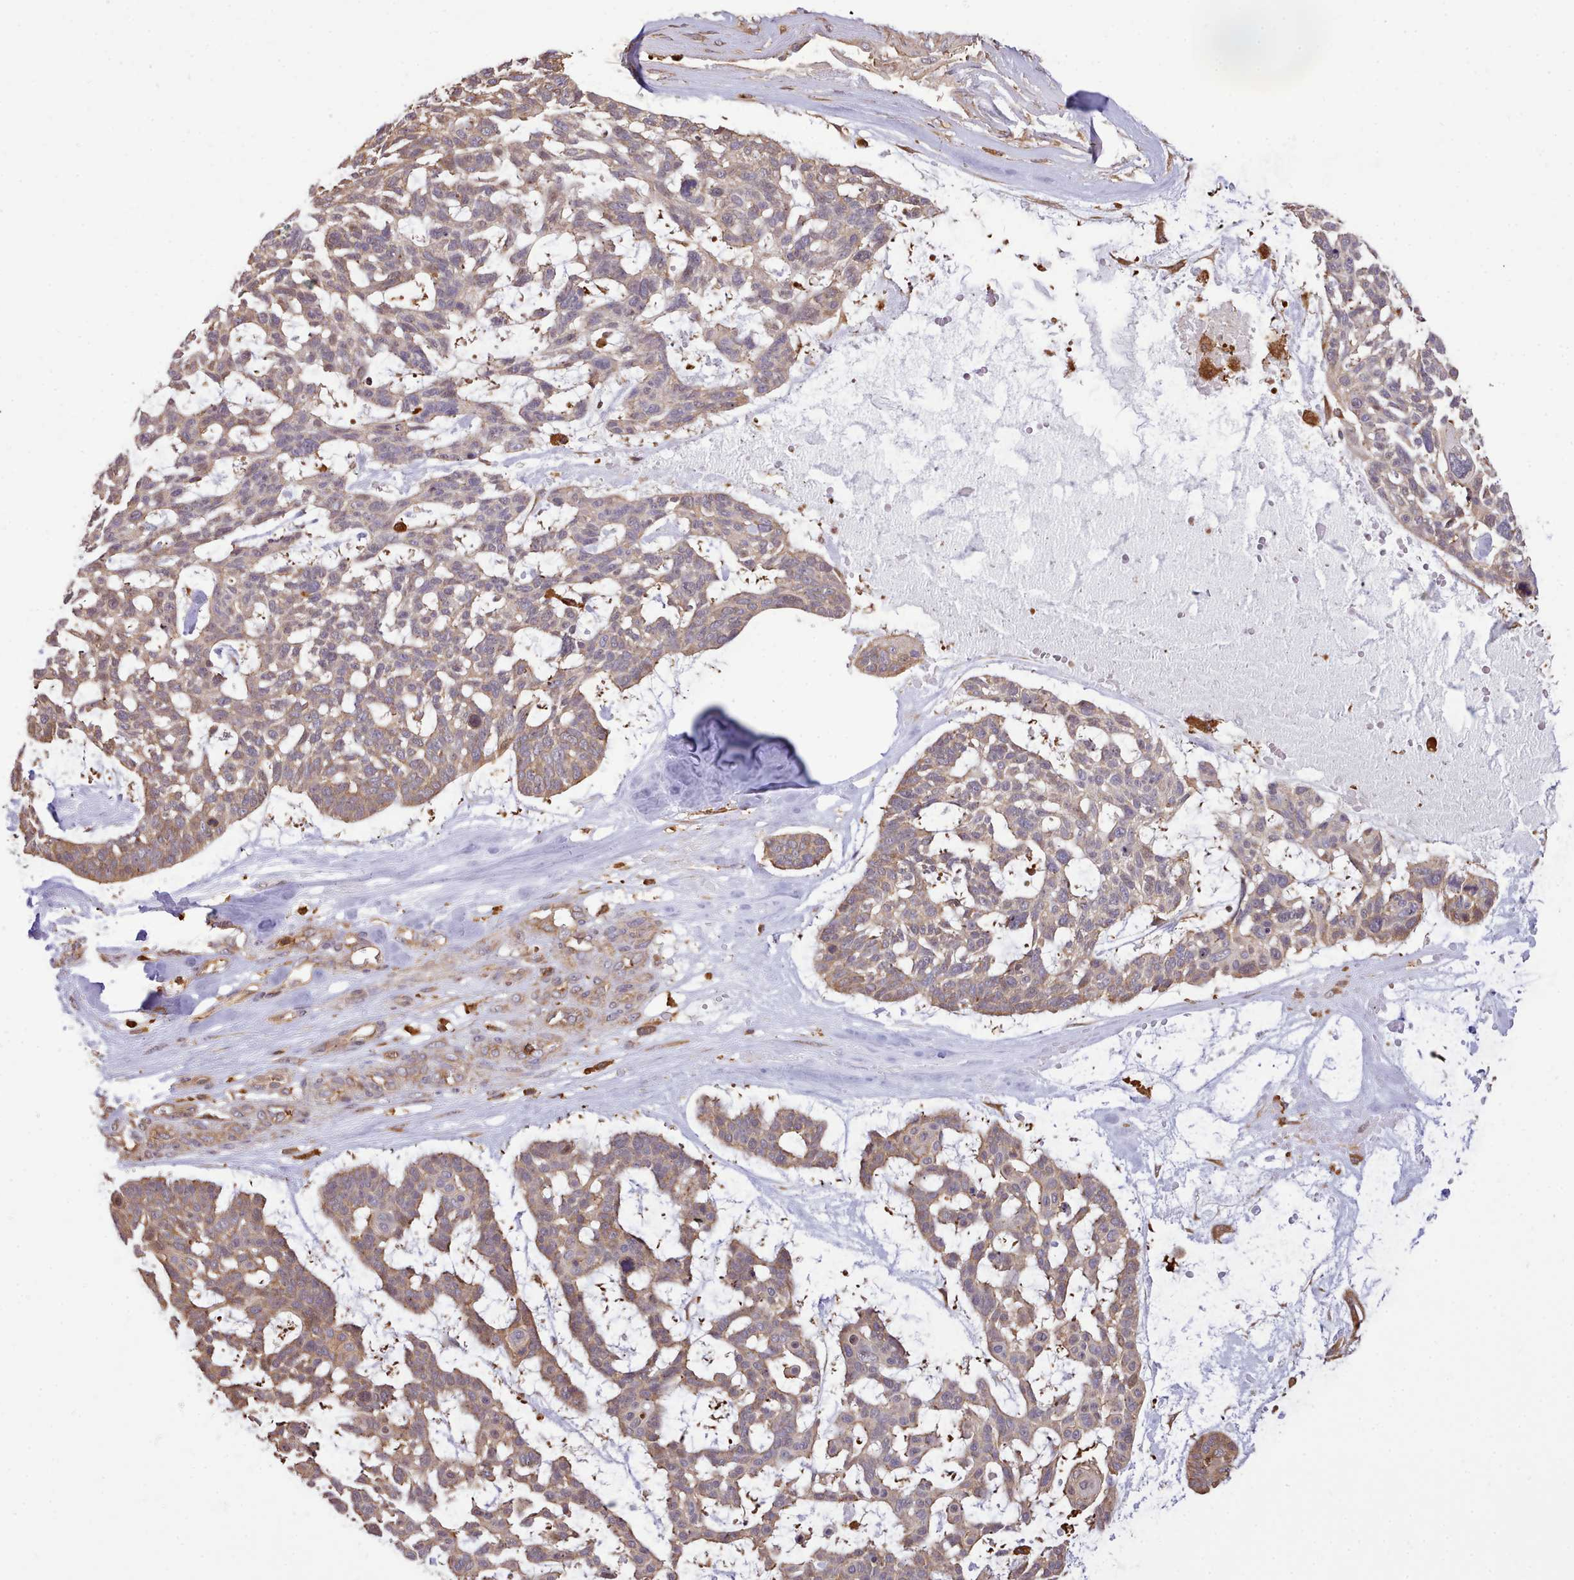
{"staining": {"intensity": "moderate", "quantity": "25%-75%", "location": "cytoplasmic/membranous"}, "tissue": "skin cancer", "cell_type": "Tumor cells", "image_type": "cancer", "snomed": [{"axis": "morphology", "description": "Basal cell carcinoma"}, {"axis": "topography", "description": "Skin"}], "caption": "A medium amount of moderate cytoplasmic/membranous staining is present in about 25%-75% of tumor cells in skin basal cell carcinoma tissue.", "gene": "CAPZA1", "patient": {"sex": "male", "age": 88}}